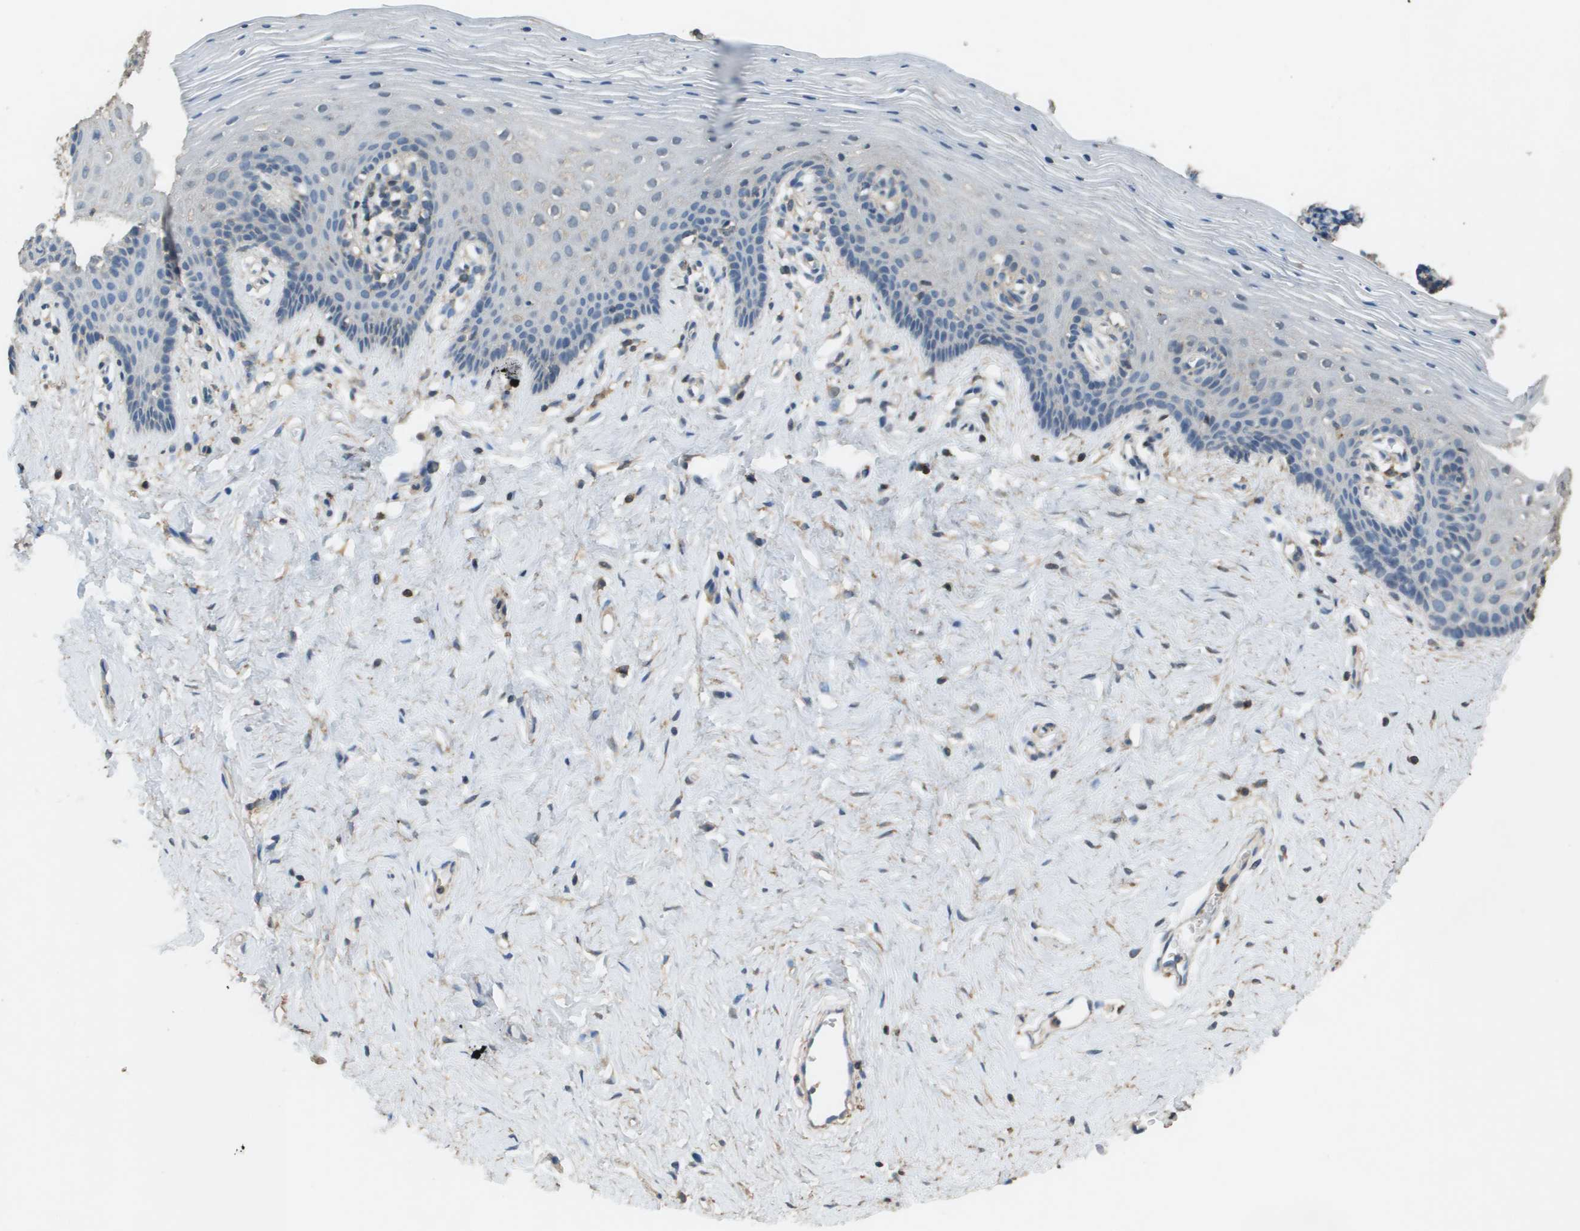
{"staining": {"intensity": "negative", "quantity": "none", "location": "none"}, "tissue": "vagina", "cell_type": "Squamous epithelial cells", "image_type": "normal", "snomed": [{"axis": "morphology", "description": "Normal tissue, NOS"}, {"axis": "topography", "description": "Vagina"}], "caption": "Vagina stained for a protein using immunohistochemistry reveals no expression squamous epithelial cells.", "gene": "MS4A7", "patient": {"sex": "female", "age": 32}}